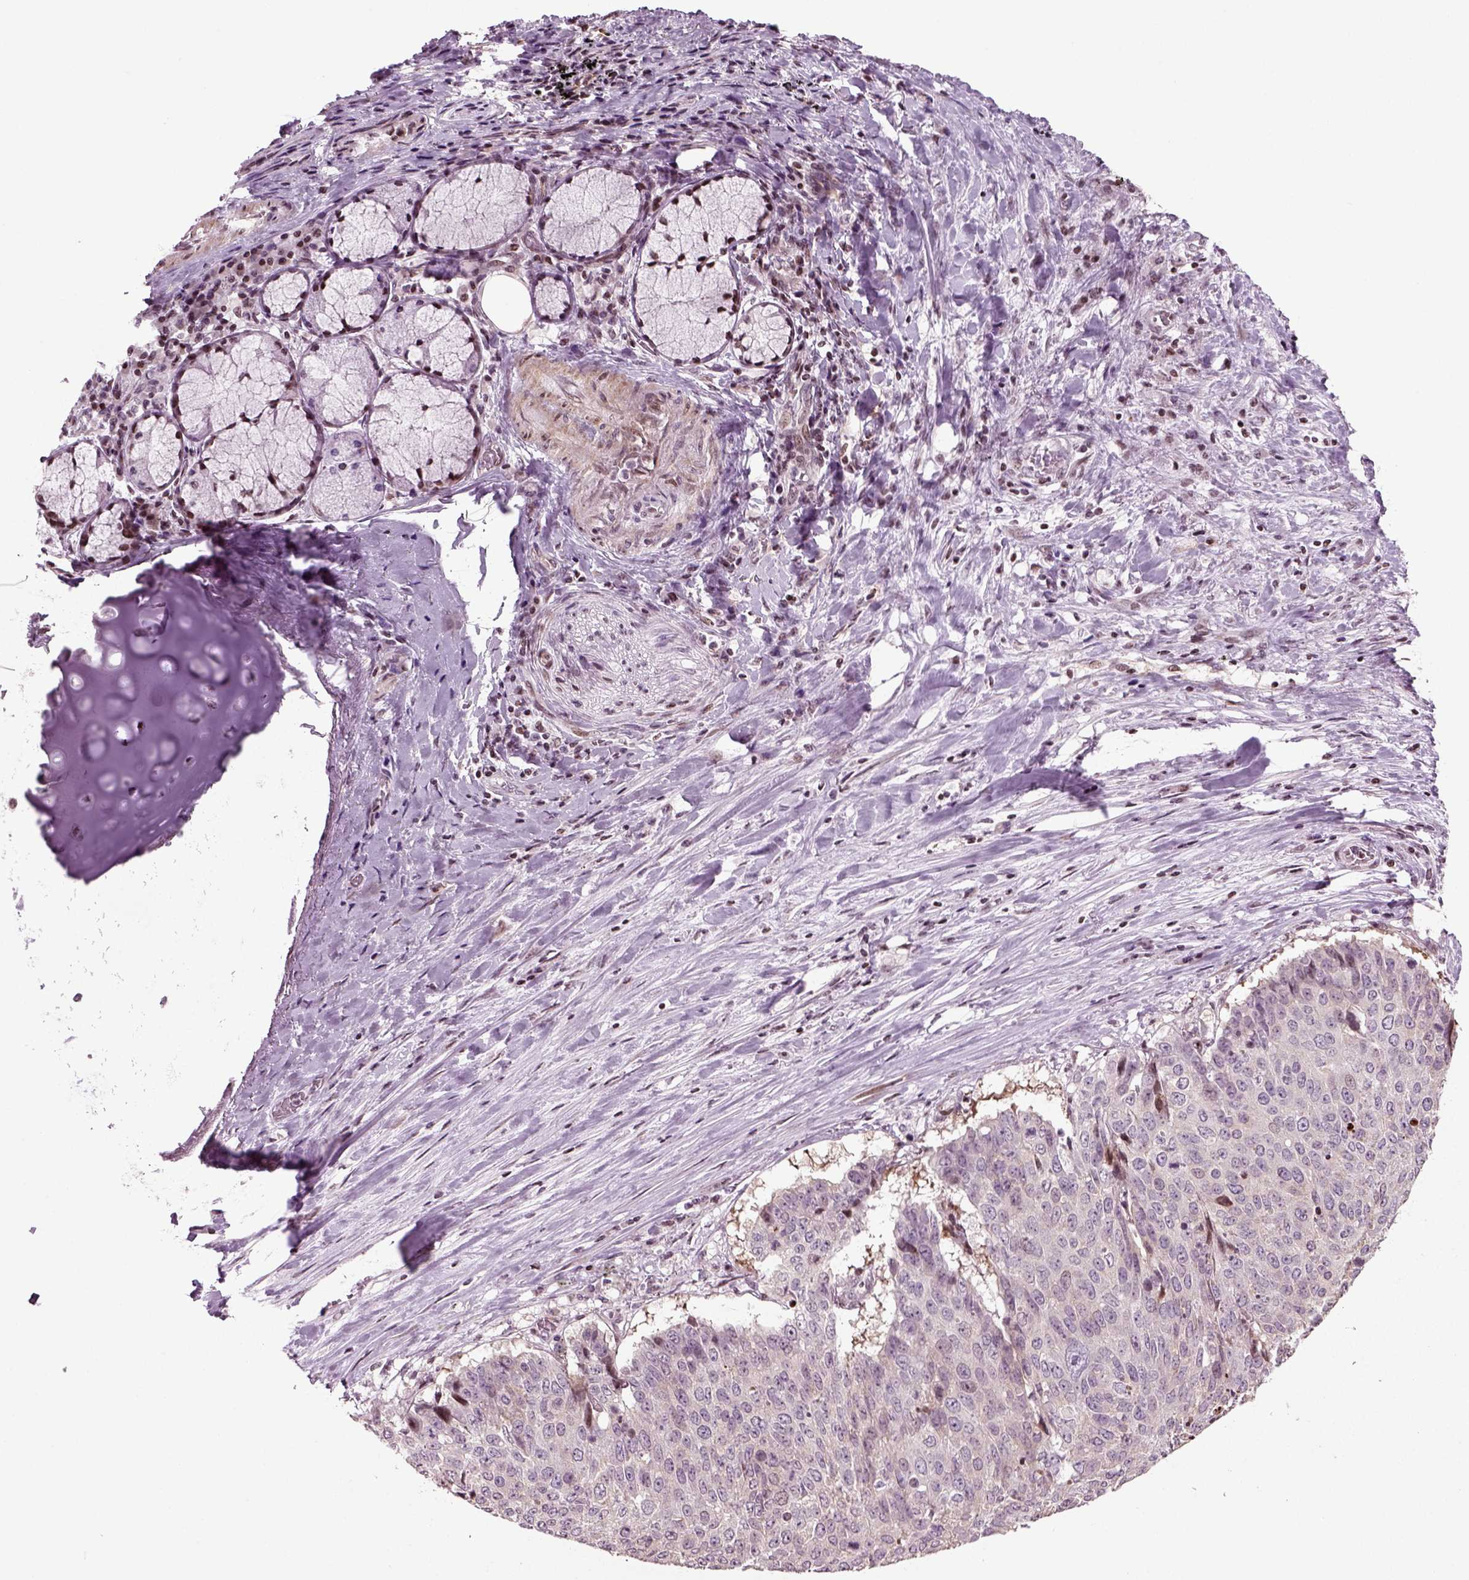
{"staining": {"intensity": "negative", "quantity": "none", "location": "none"}, "tissue": "lung cancer", "cell_type": "Tumor cells", "image_type": "cancer", "snomed": [{"axis": "morphology", "description": "Normal tissue, NOS"}, {"axis": "morphology", "description": "Squamous cell carcinoma, NOS"}, {"axis": "topography", "description": "Bronchus"}, {"axis": "topography", "description": "Lung"}], "caption": "Immunohistochemistry micrograph of neoplastic tissue: lung squamous cell carcinoma stained with DAB (3,3'-diaminobenzidine) reveals no significant protein expression in tumor cells.", "gene": "HEYL", "patient": {"sex": "male", "age": 64}}